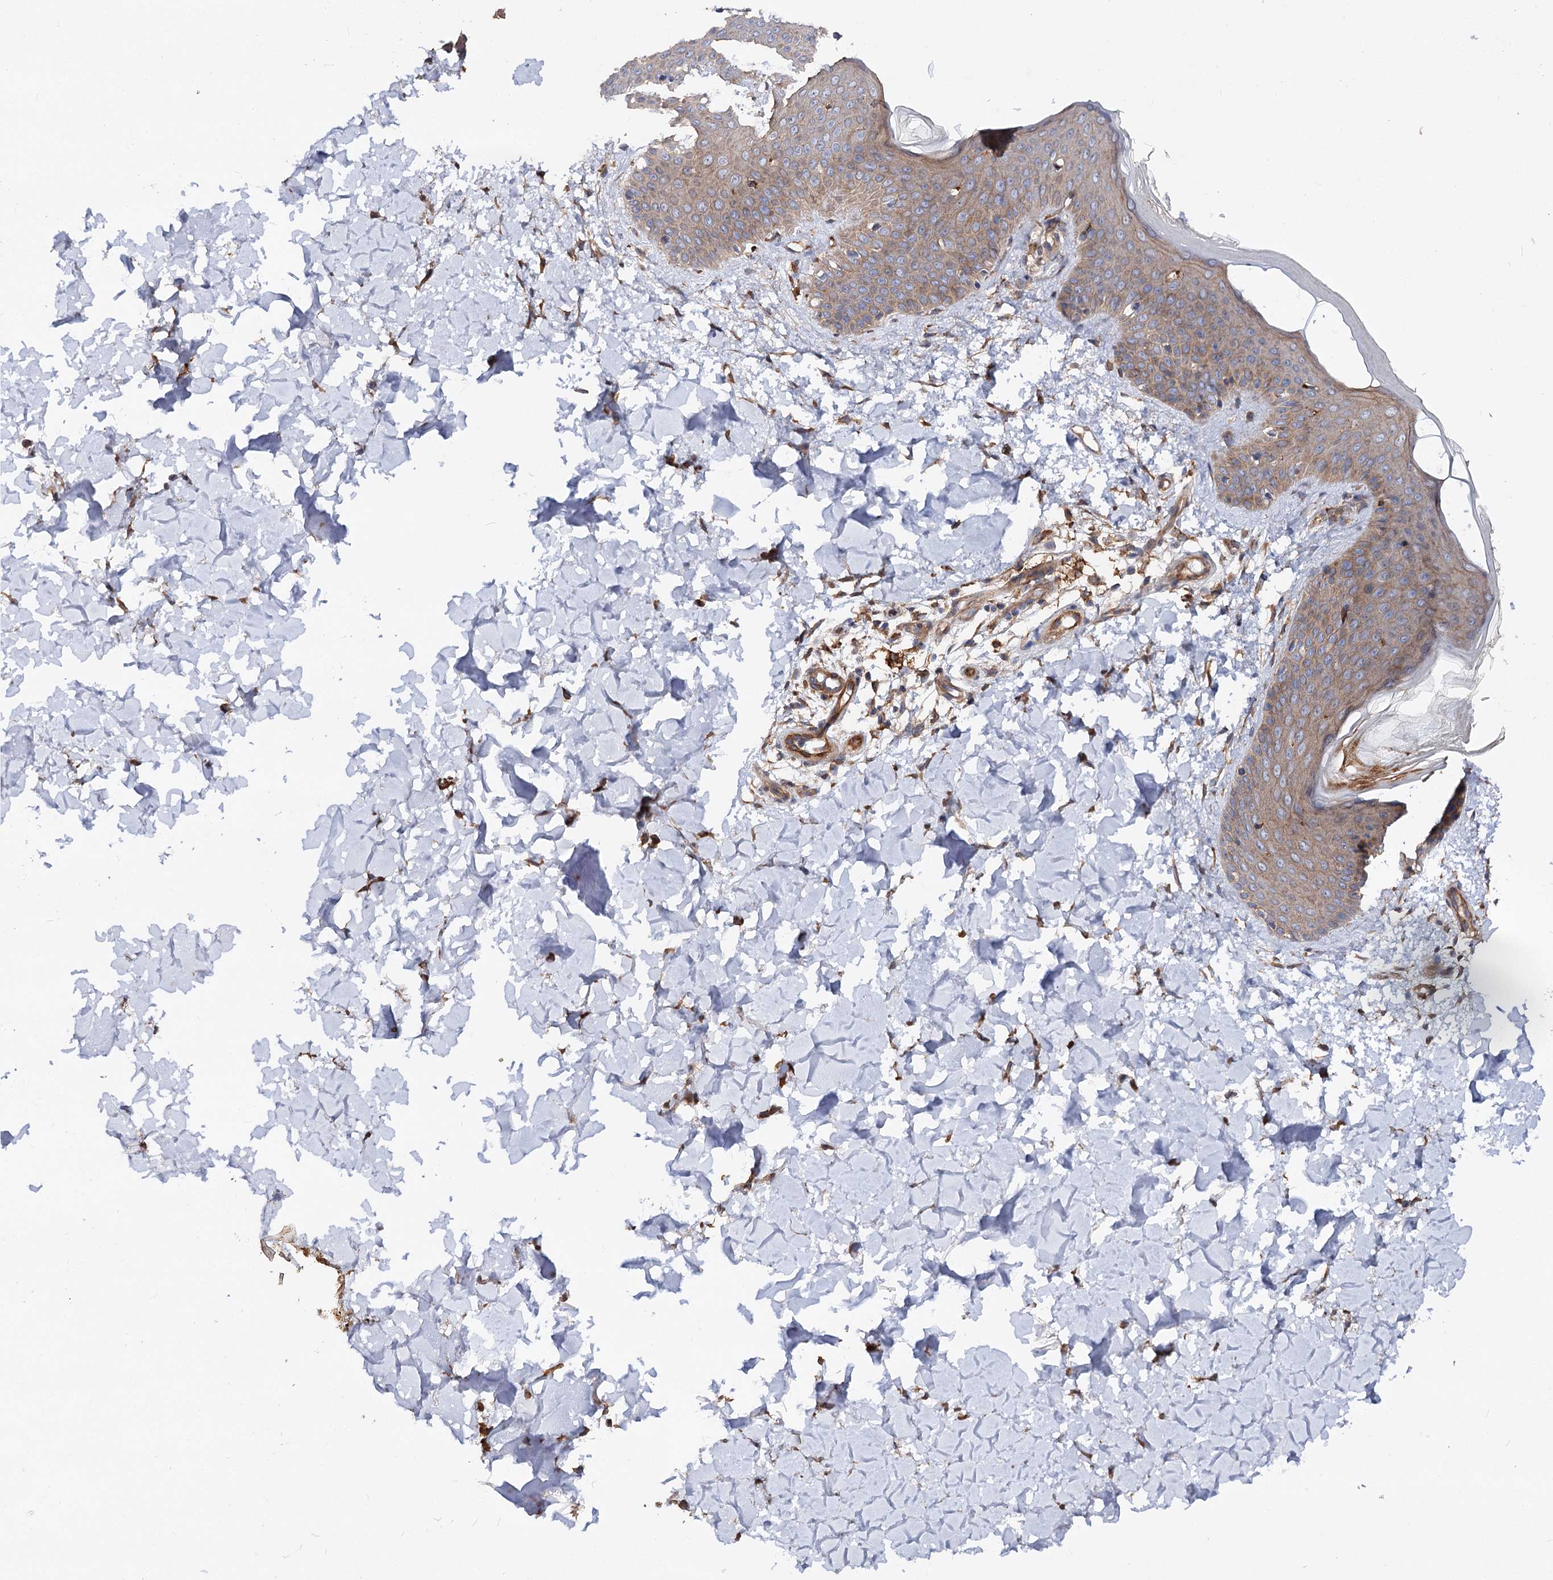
{"staining": {"intensity": "weak", "quantity": ">75%", "location": "cytoplasmic/membranous"}, "tissue": "skin", "cell_type": "Fibroblasts", "image_type": "normal", "snomed": [{"axis": "morphology", "description": "Normal tissue, NOS"}, {"axis": "topography", "description": "Skin"}], "caption": "Immunohistochemical staining of normal human skin demonstrates low levels of weak cytoplasmic/membranous staining in approximately >75% of fibroblasts.", "gene": "CSAD", "patient": {"sex": "male", "age": 36}}